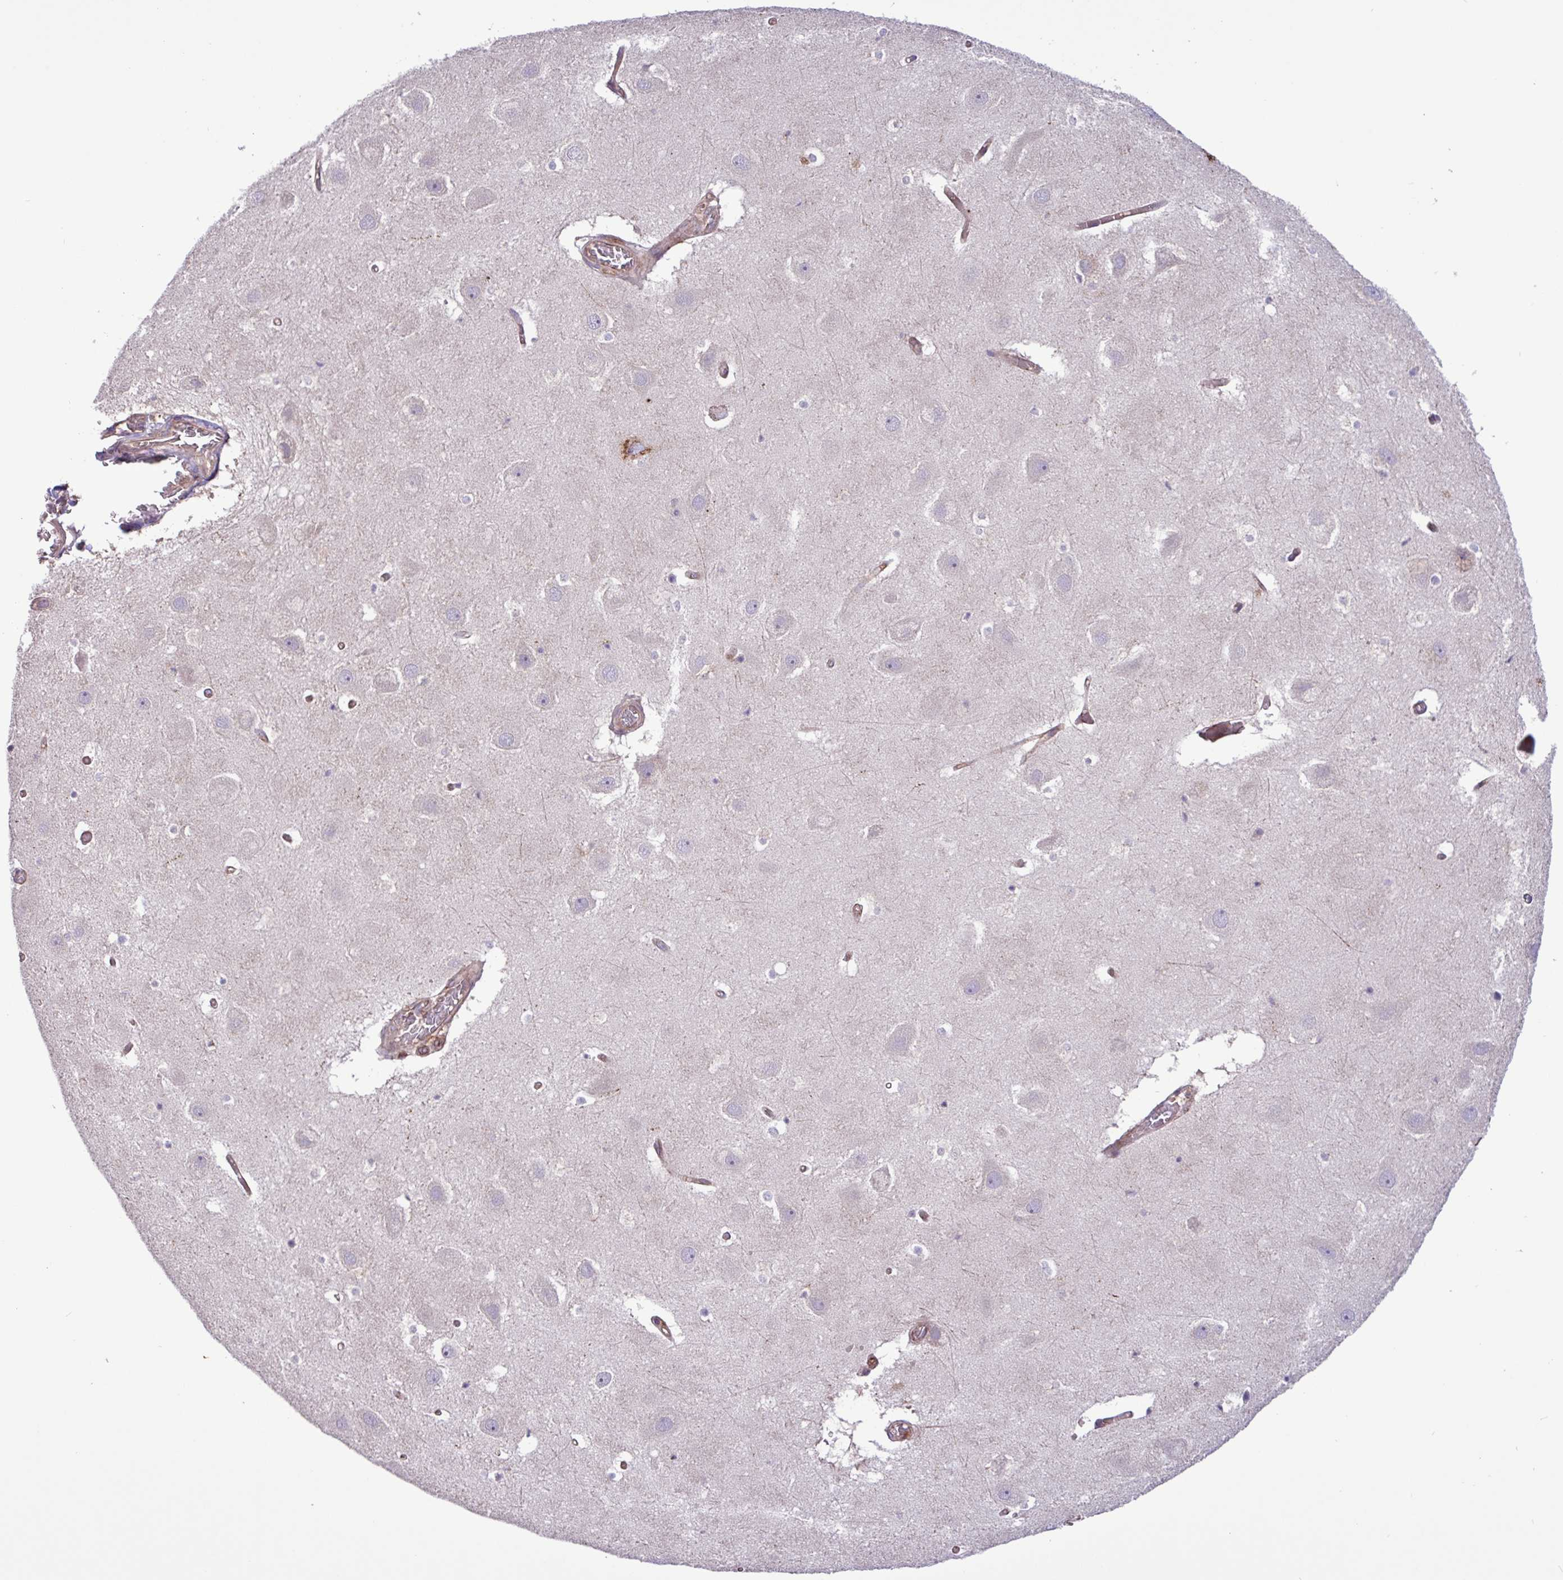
{"staining": {"intensity": "negative", "quantity": "none", "location": "none"}, "tissue": "hippocampus", "cell_type": "Glial cells", "image_type": "normal", "snomed": [{"axis": "morphology", "description": "Normal tissue, NOS"}, {"axis": "topography", "description": "Hippocampus"}], "caption": "Histopathology image shows no protein staining in glial cells of benign hippocampus.", "gene": "CNTRL", "patient": {"sex": "female", "age": 52}}